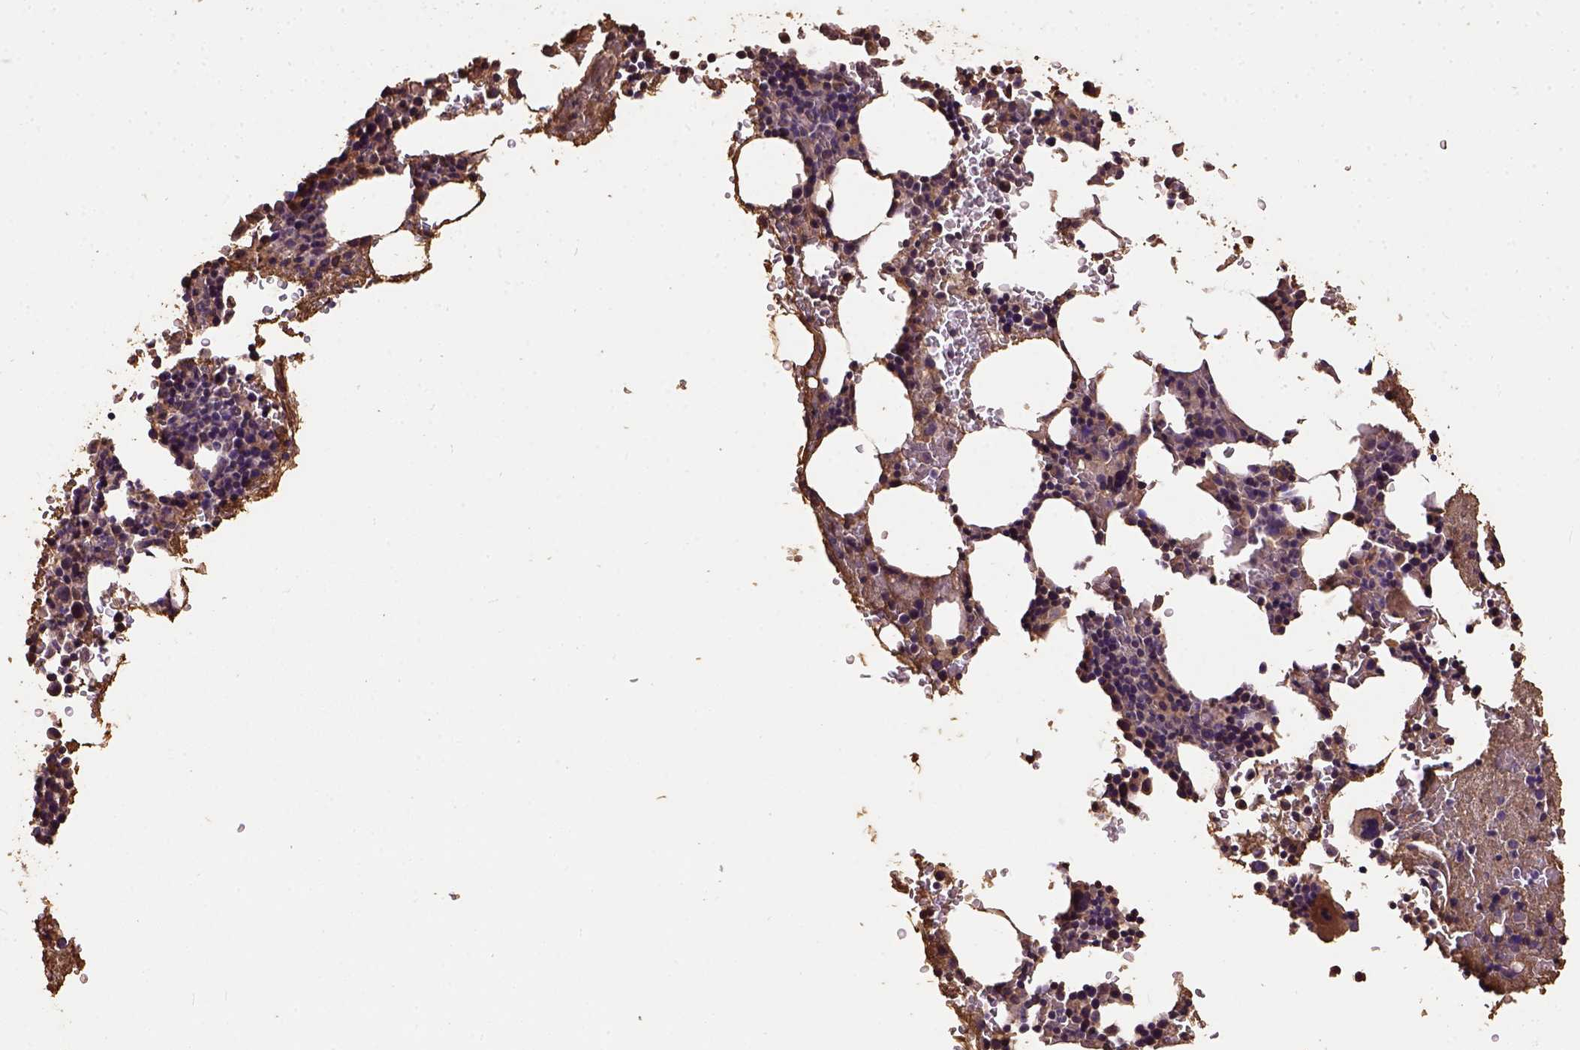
{"staining": {"intensity": "weak", "quantity": ">75%", "location": "cytoplasmic/membranous"}, "tissue": "bone marrow", "cell_type": "Hematopoietic cells", "image_type": "normal", "snomed": [{"axis": "morphology", "description": "Normal tissue, NOS"}, {"axis": "topography", "description": "Bone marrow"}], "caption": "Protein staining of unremarkable bone marrow demonstrates weak cytoplasmic/membranous positivity in about >75% of hematopoietic cells.", "gene": "ATP1B3", "patient": {"sex": "male", "age": 77}}